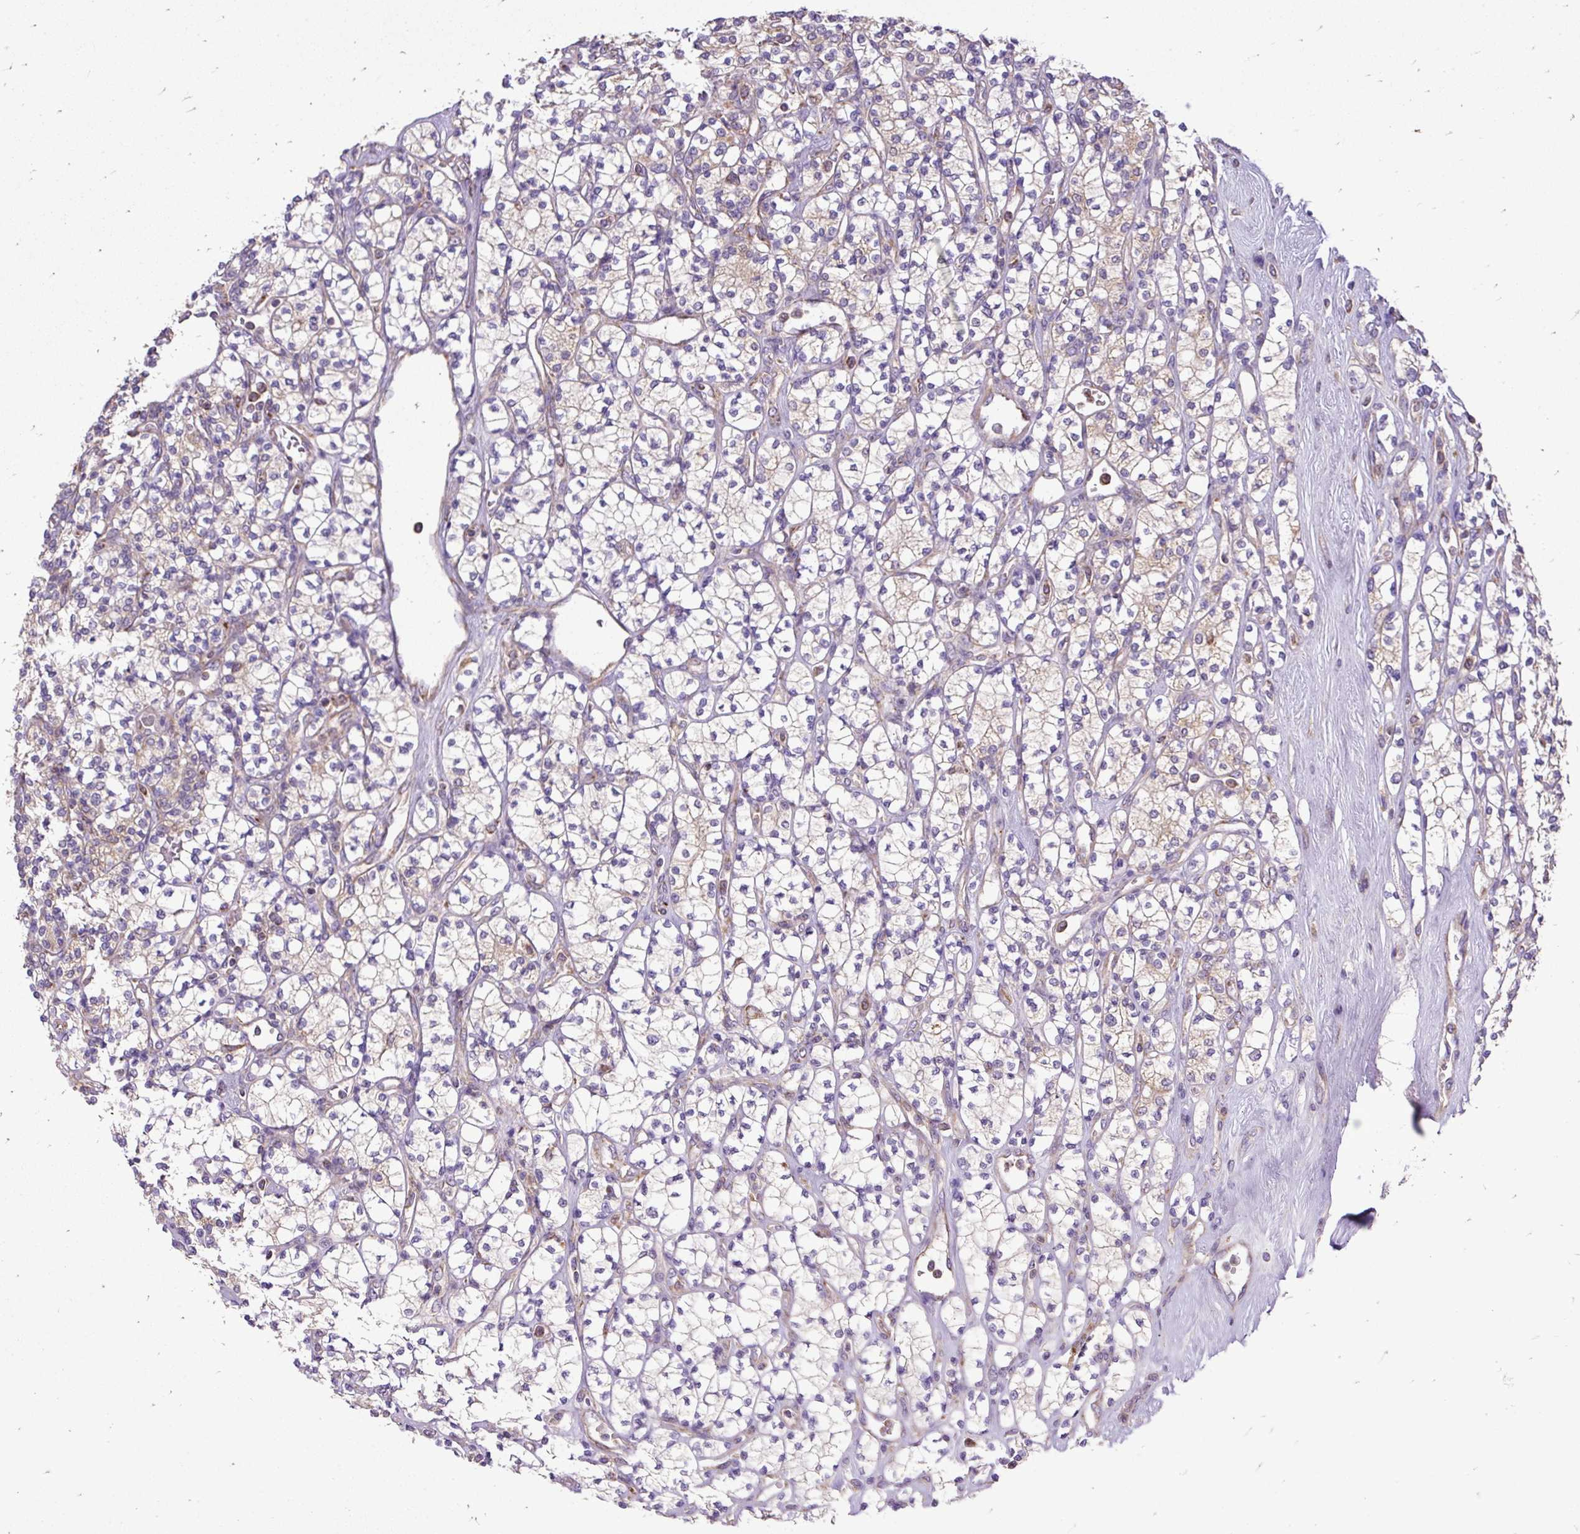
{"staining": {"intensity": "weak", "quantity": "25%-75%", "location": "cytoplasmic/membranous"}, "tissue": "renal cancer", "cell_type": "Tumor cells", "image_type": "cancer", "snomed": [{"axis": "morphology", "description": "Adenocarcinoma, NOS"}, {"axis": "topography", "description": "Kidney"}], "caption": "A histopathology image showing weak cytoplasmic/membranous positivity in approximately 25%-75% of tumor cells in renal cancer (adenocarcinoma), as visualized by brown immunohistochemical staining.", "gene": "TOMM40", "patient": {"sex": "male", "age": 77}}